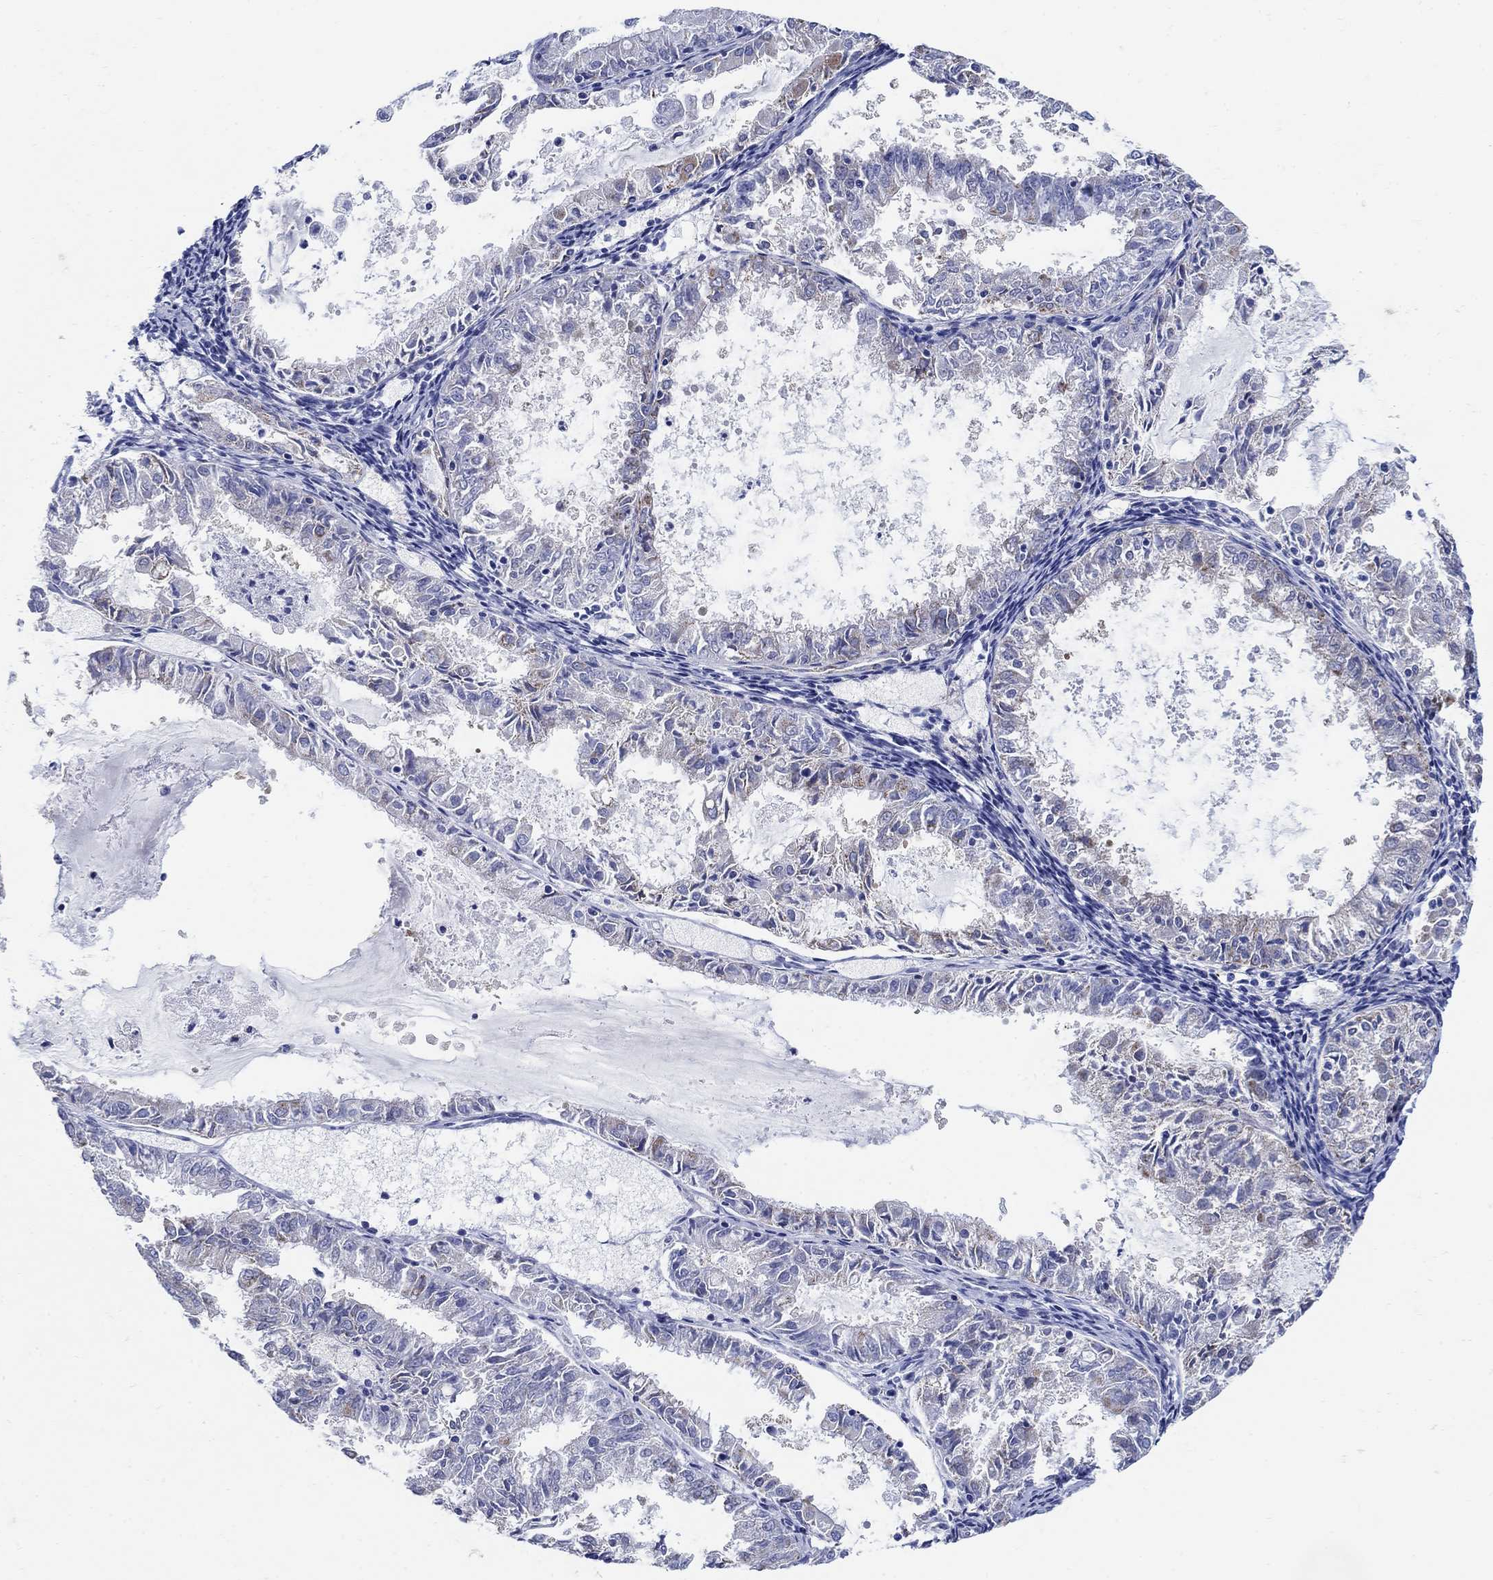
{"staining": {"intensity": "weak", "quantity": "<25%", "location": "cytoplasmic/membranous"}, "tissue": "endometrial cancer", "cell_type": "Tumor cells", "image_type": "cancer", "snomed": [{"axis": "morphology", "description": "Adenocarcinoma, NOS"}, {"axis": "topography", "description": "Endometrium"}], "caption": "Immunohistochemistry (IHC) of endometrial cancer shows no staining in tumor cells.", "gene": "ZDHHC14", "patient": {"sex": "female", "age": 57}}